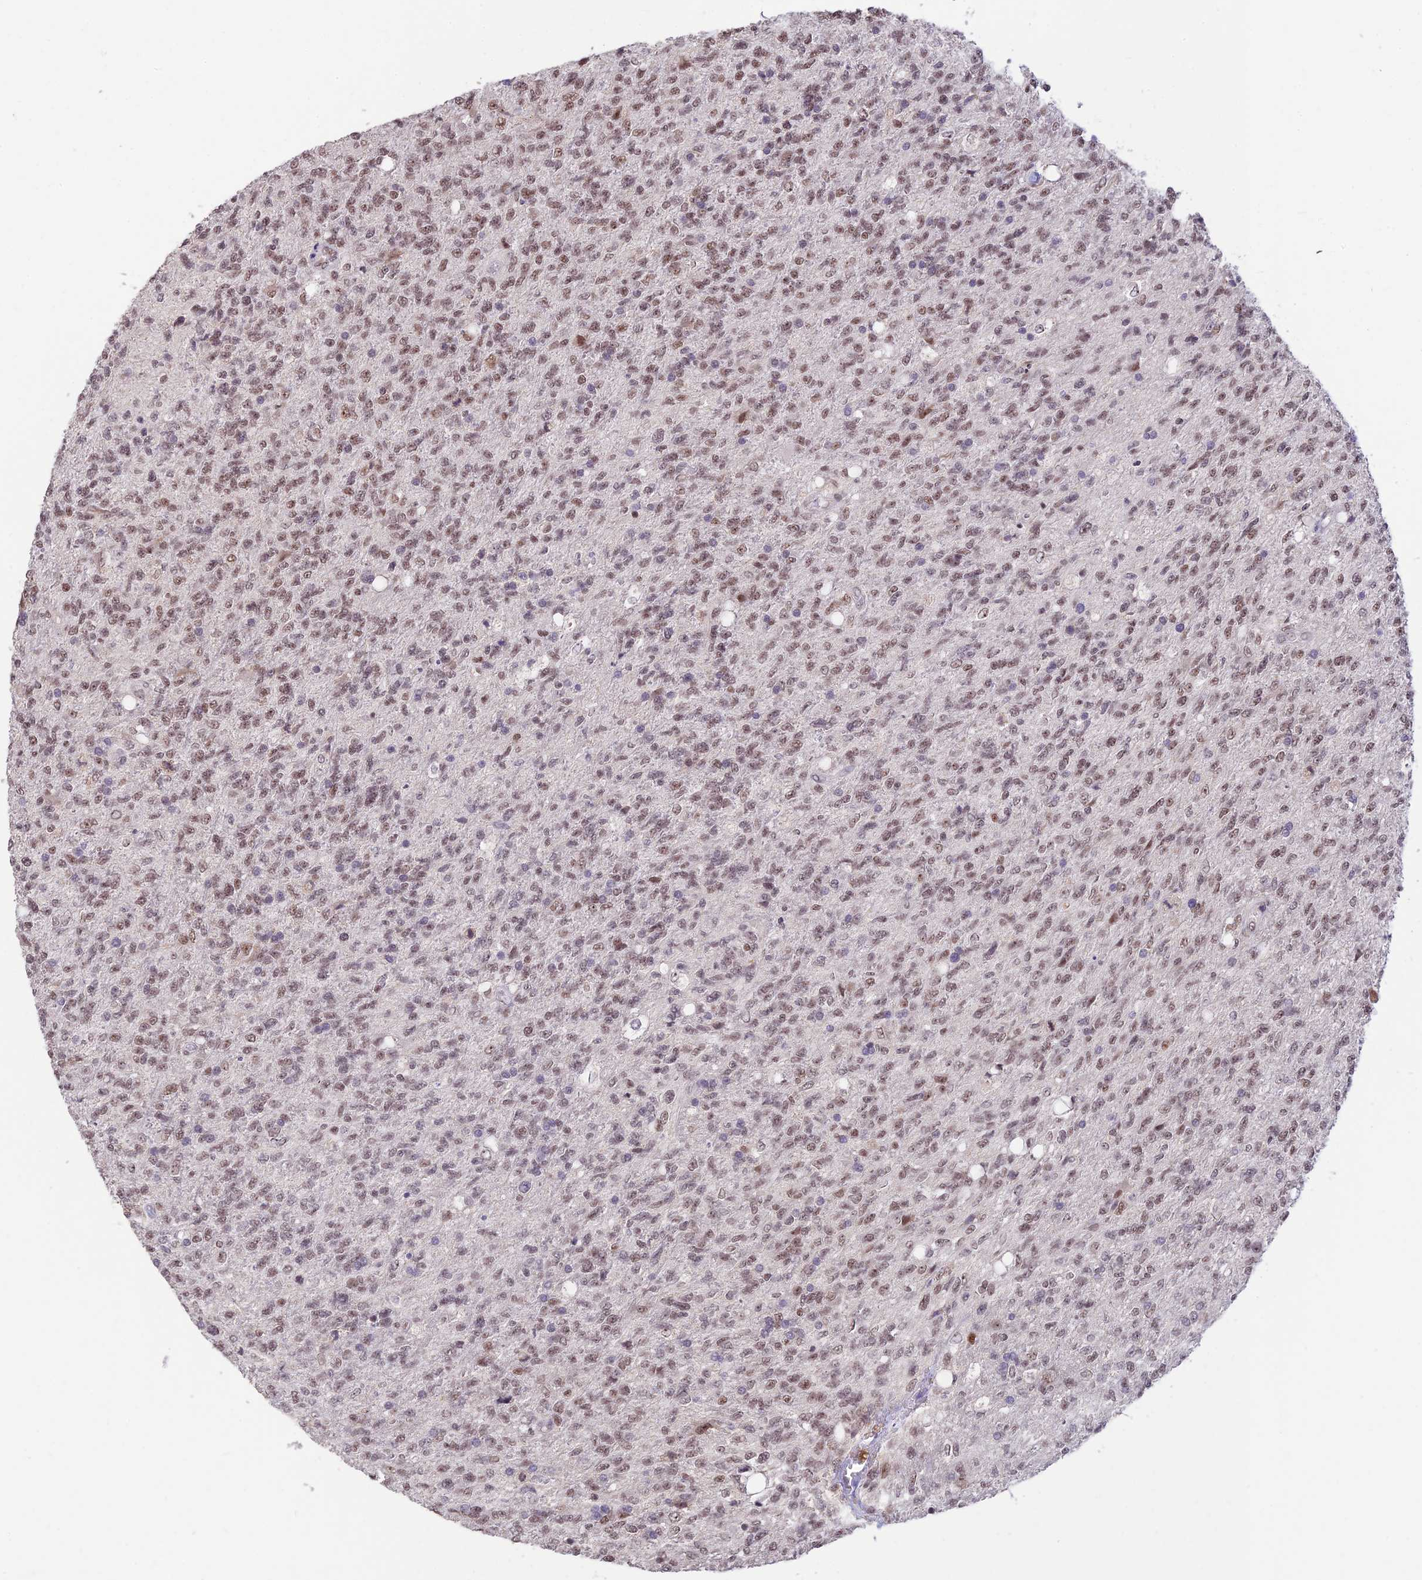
{"staining": {"intensity": "moderate", "quantity": "25%-75%", "location": "nuclear"}, "tissue": "glioma", "cell_type": "Tumor cells", "image_type": "cancer", "snomed": [{"axis": "morphology", "description": "Glioma, malignant, High grade"}, {"axis": "topography", "description": "Brain"}], "caption": "Protein expression analysis of high-grade glioma (malignant) displays moderate nuclear staining in approximately 25%-75% of tumor cells.", "gene": "POLR1G", "patient": {"sex": "male", "age": 56}}